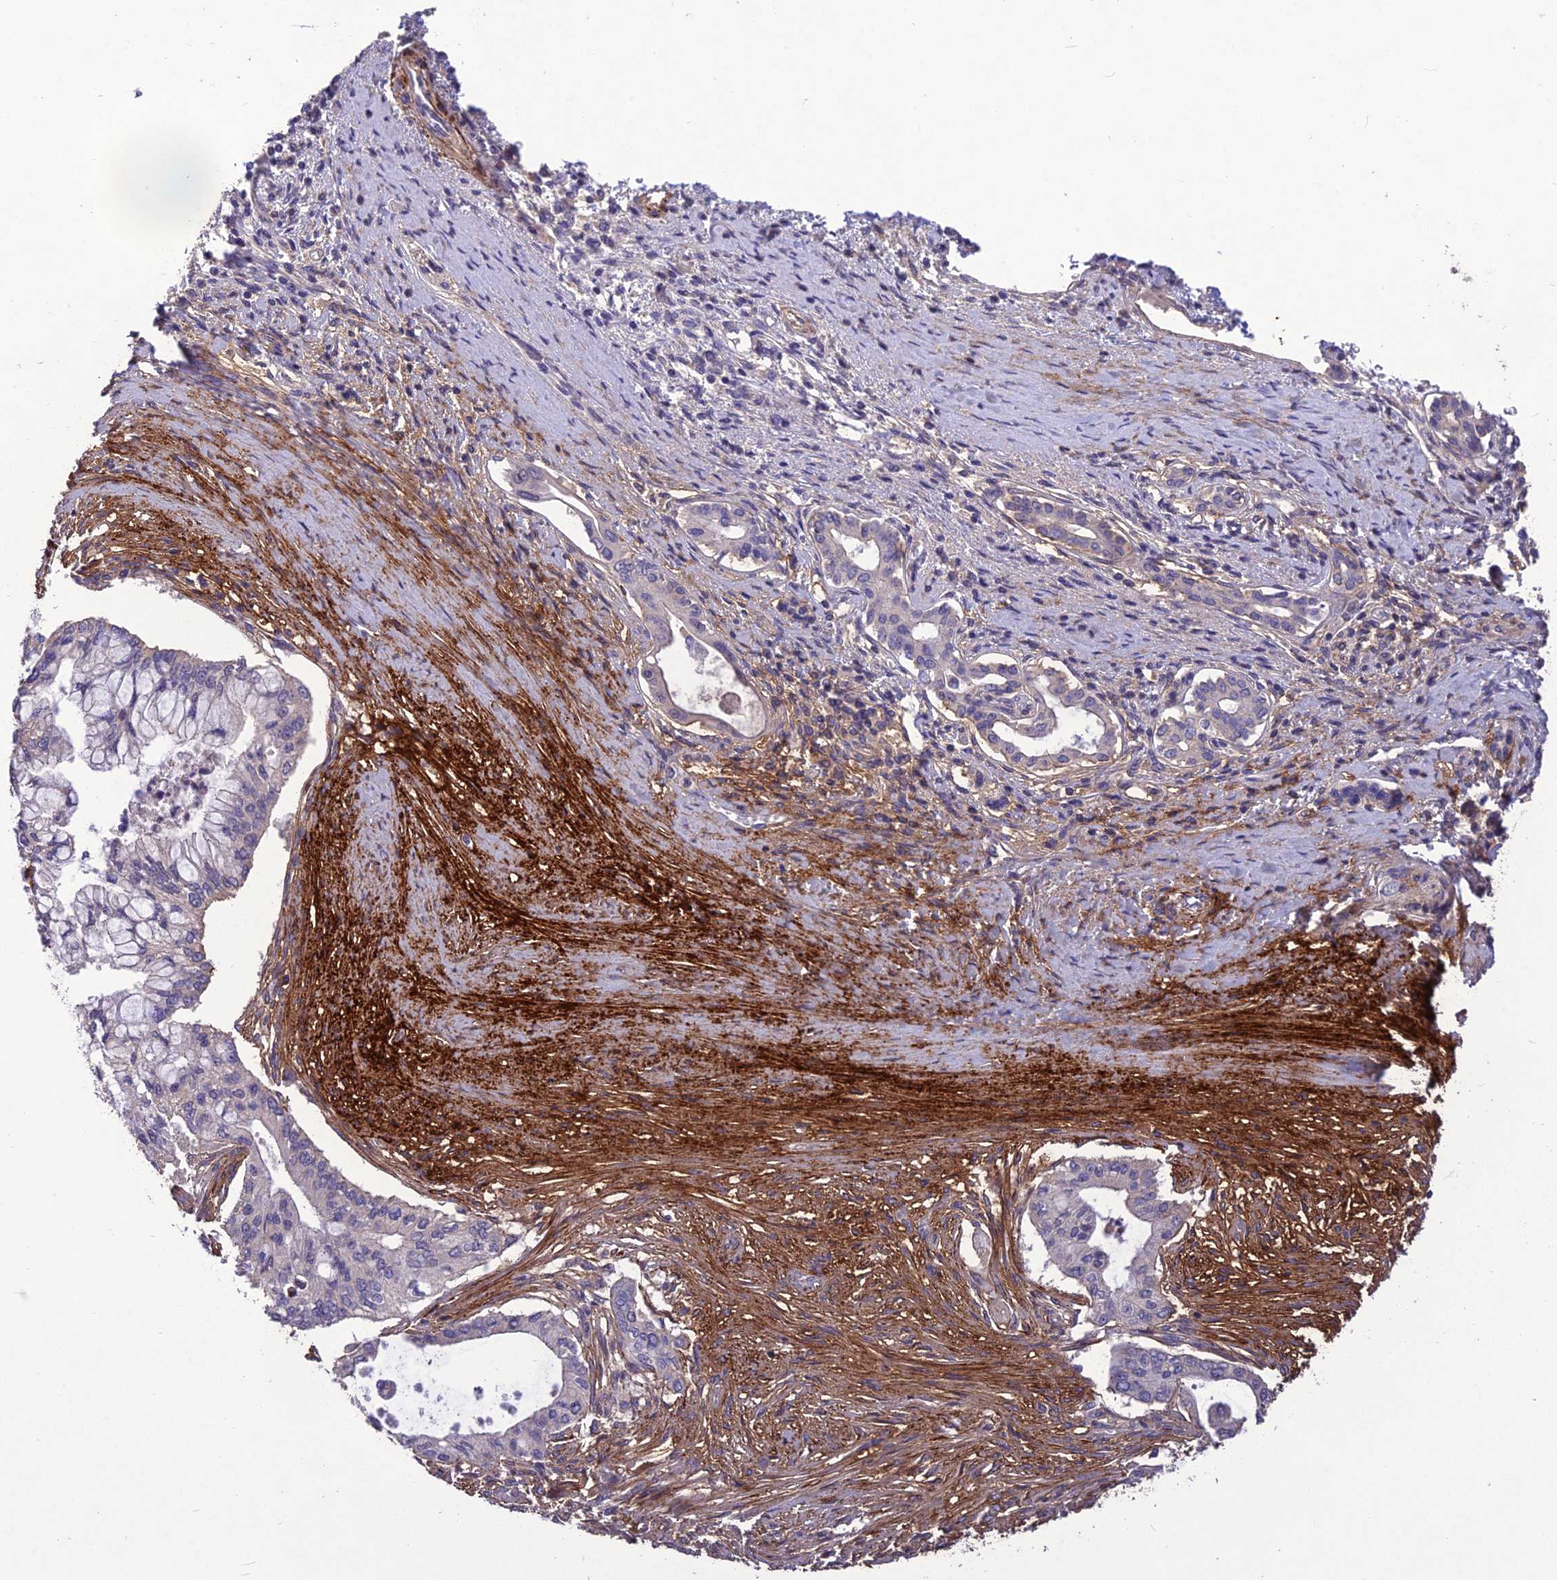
{"staining": {"intensity": "negative", "quantity": "none", "location": "none"}, "tissue": "pancreatic cancer", "cell_type": "Tumor cells", "image_type": "cancer", "snomed": [{"axis": "morphology", "description": "Adenocarcinoma, NOS"}, {"axis": "topography", "description": "Pancreas"}], "caption": "An immunohistochemistry (IHC) micrograph of pancreatic cancer is shown. There is no staining in tumor cells of pancreatic cancer.", "gene": "CLUH", "patient": {"sex": "male", "age": 46}}